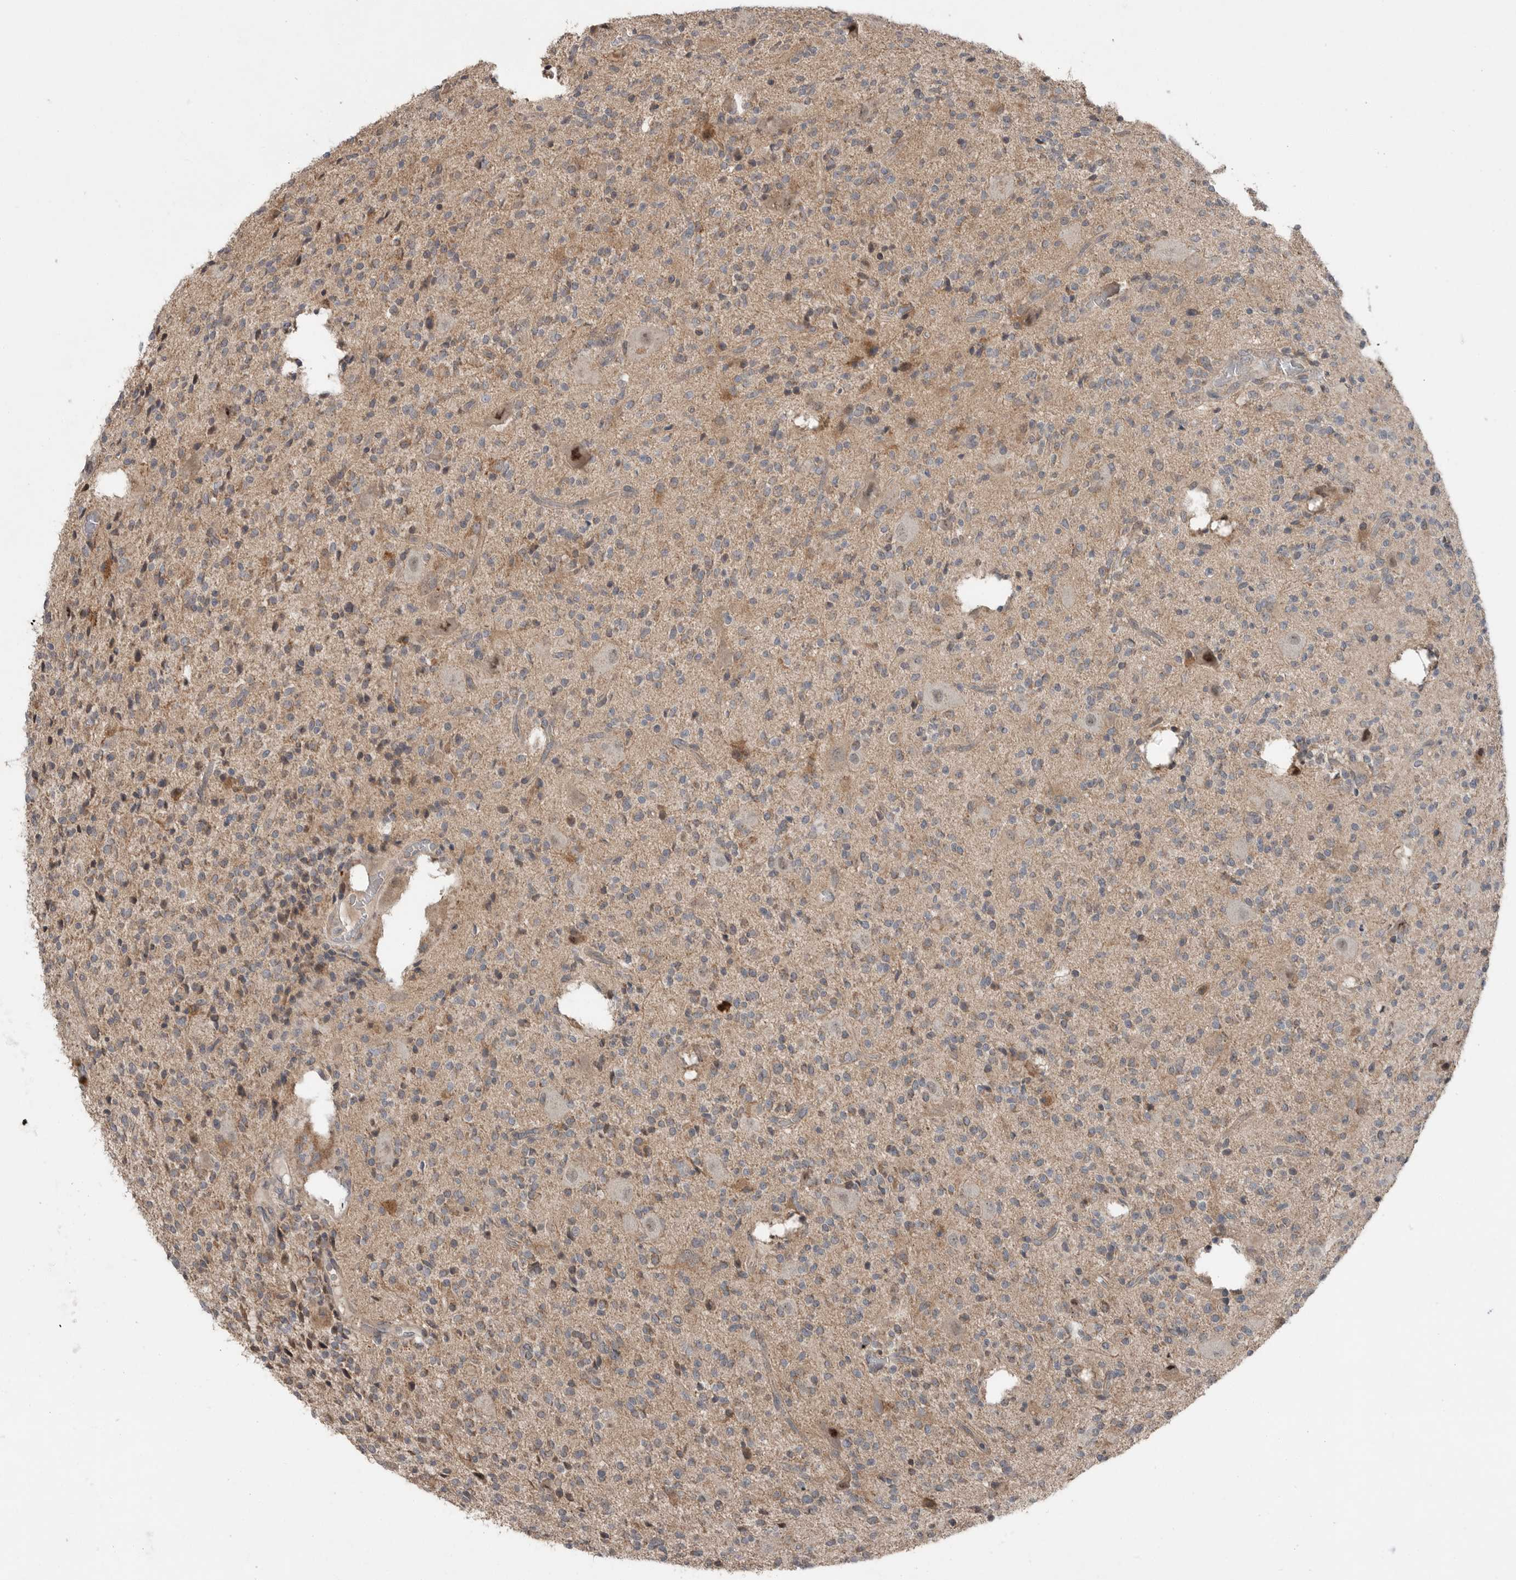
{"staining": {"intensity": "weak", "quantity": ">75%", "location": "cytoplasmic/membranous"}, "tissue": "glioma", "cell_type": "Tumor cells", "image_type": "cancer", "snomed": [{"axis": "morphology", "description": "Glioma, malignant, High grade"}, {"axis": "topography", "description": "Brain"}], "caption": "Glioma stained with a brown dye shows weak cytoplasmic/membranous positive expression in about >75% of tumor cells.", "gene": "SCP2", "patient": {"sex": "male", "age": 34}}